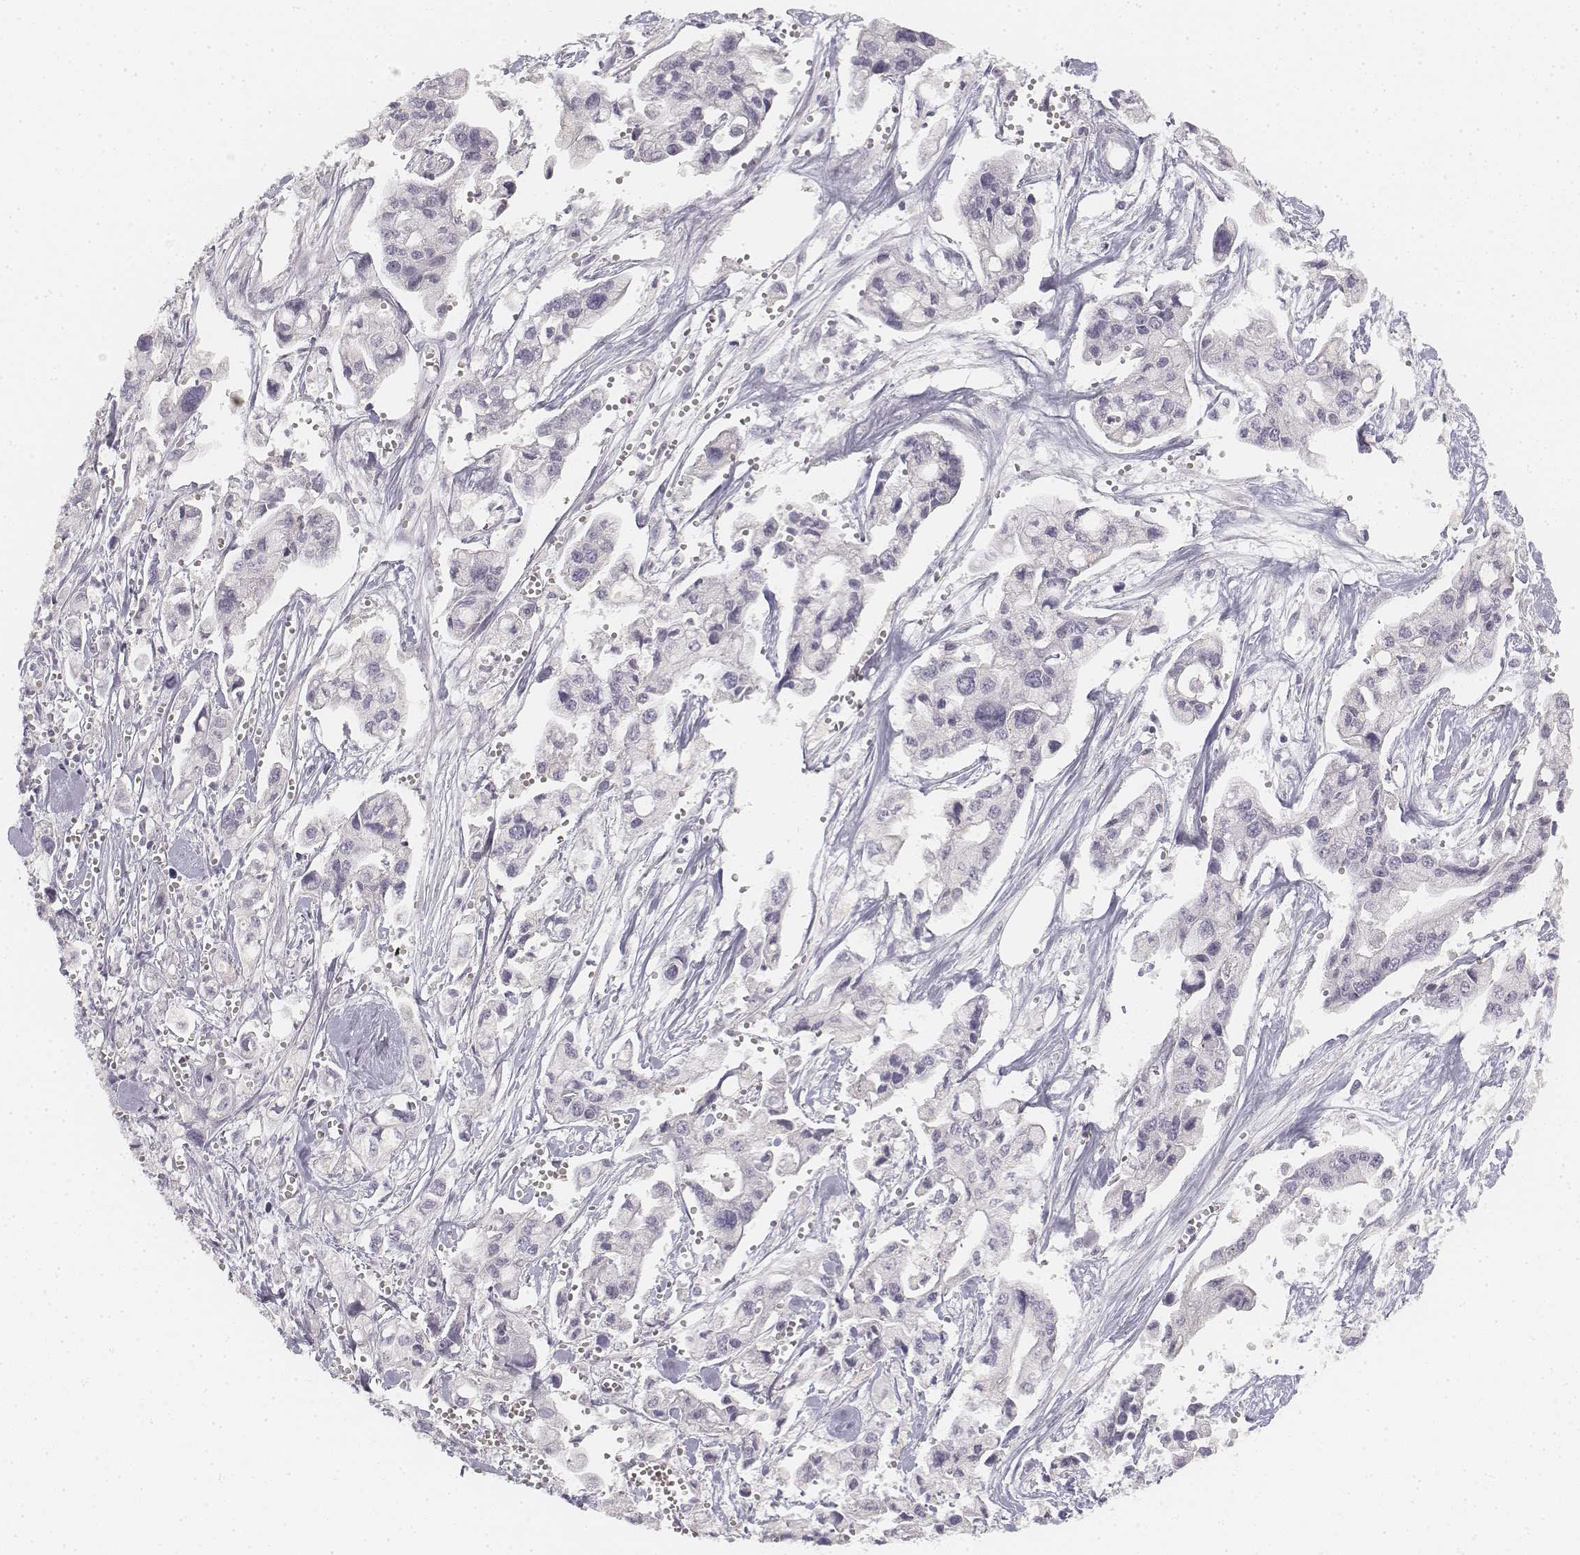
{"staining": {"intensity": "negative", "quantity": "none", "location": "none"}, "tissue": "pancreatic cancer", "cell_type": "Tumor cells", "image_type": "cancer", "snomed": [{"axis": "morphology", "description": "Adenocarcinoma, NOS"}, {"axis": "topography", "description": "Pancreas"}], "caption": "Protein analysis of adenocarcinoma (pancreatic) shows no significant positivity in tumor cells.", "gene": "DSG4", "patient": {"sex": "male", "age": 70}}